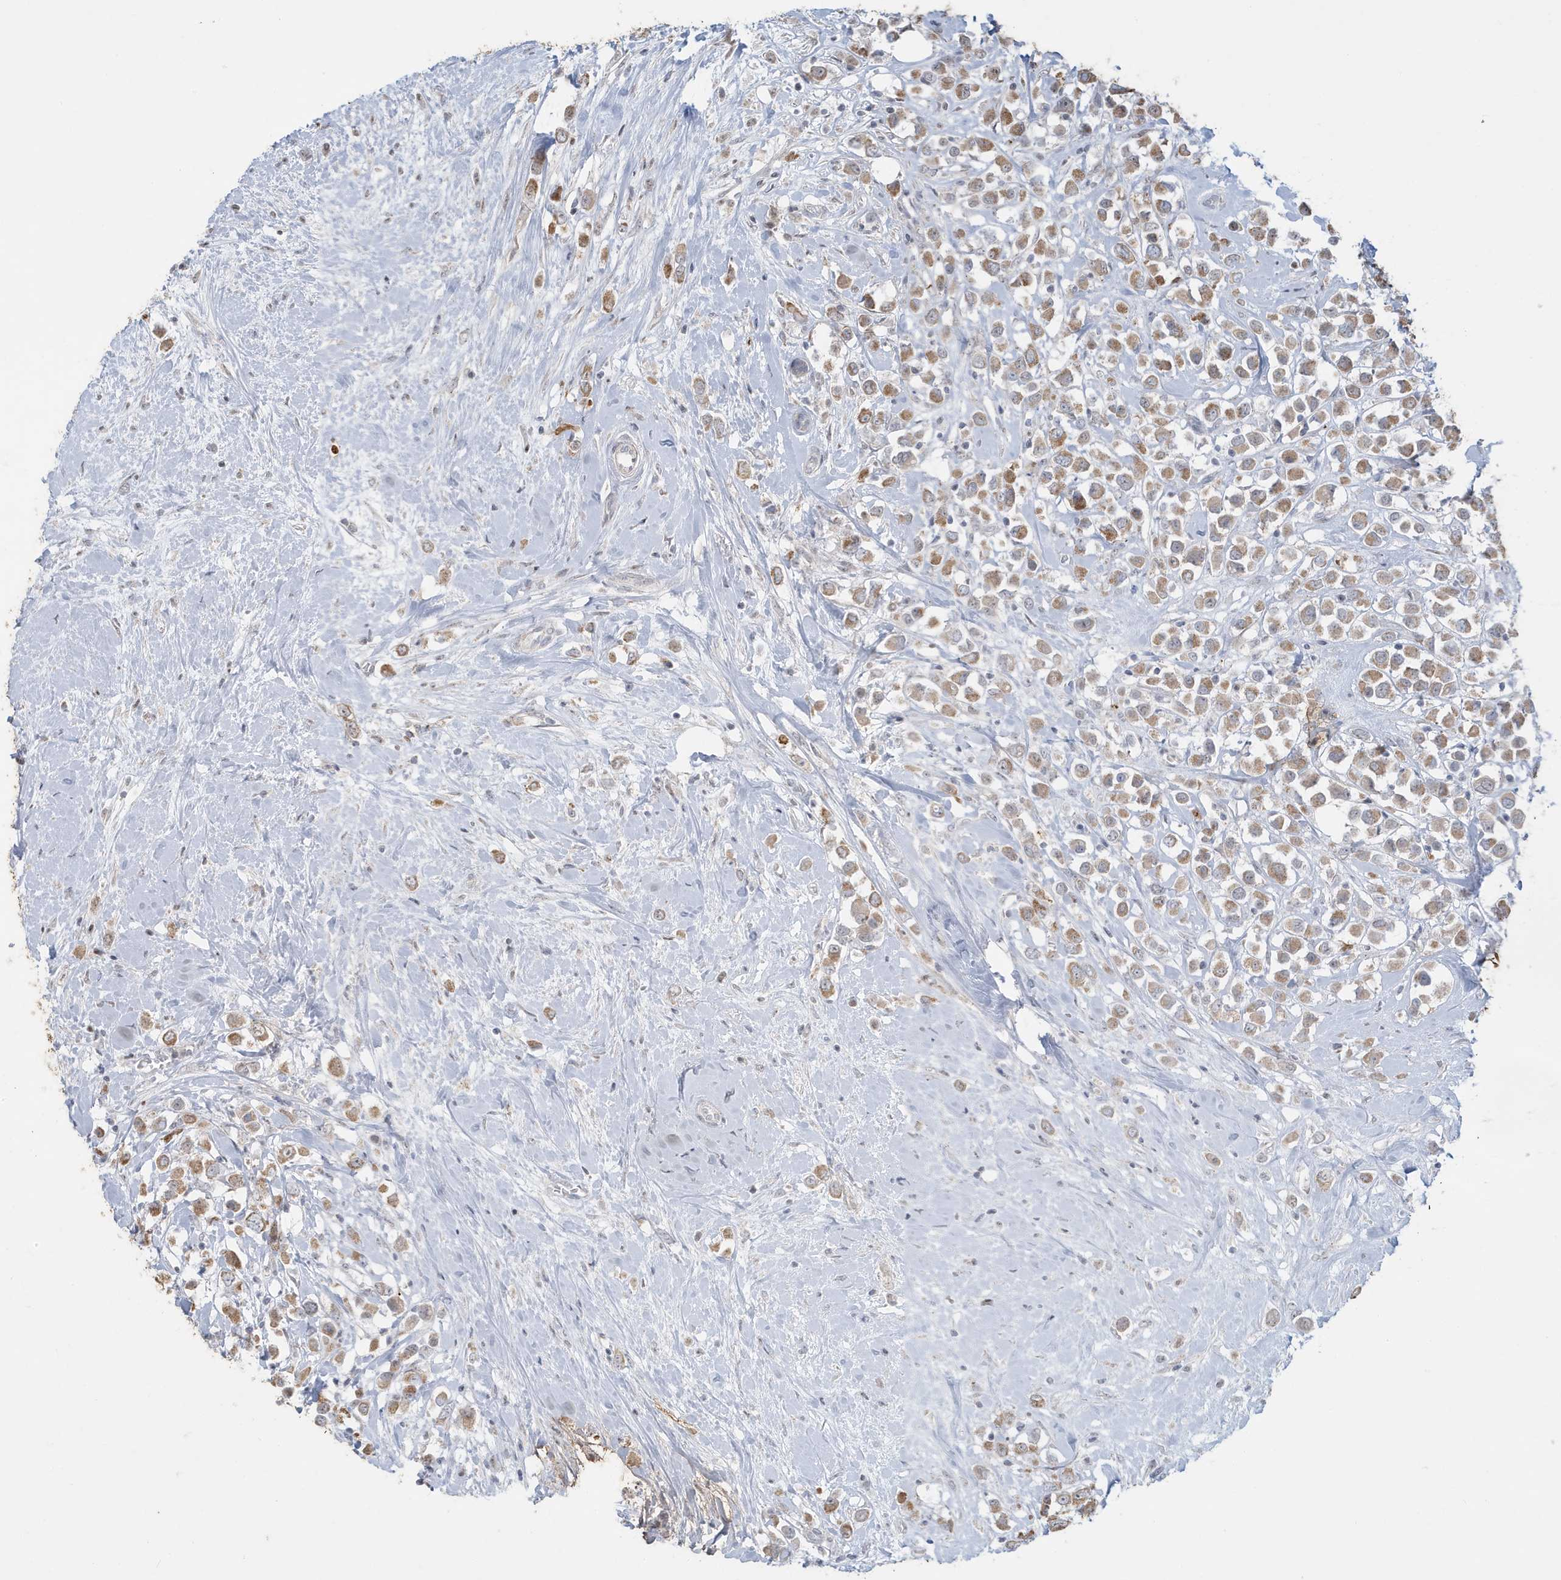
{"staining": {"intensity": "moderate", "quantity": ">75%", "location": "cytoplasmic/membranous"}, "tissue": "breast cancer", "cell_type": "Tumor cells", "image_type": "cancer", "snomed": [{"axis": "morphology", "description": "Duct carcinoma"}, {"axis": "topography", "description": "Breast"}], "caption": "Moderate cytoplasmic/membranous expression is seen in about >75% of tumor cells in breast cancer (invasive ductal carcinoma). (Brightfield microscopy of DAB IHC at high magnification).", "gene": "FNDC1", "patient": {"sex": "female", "age": 61}}